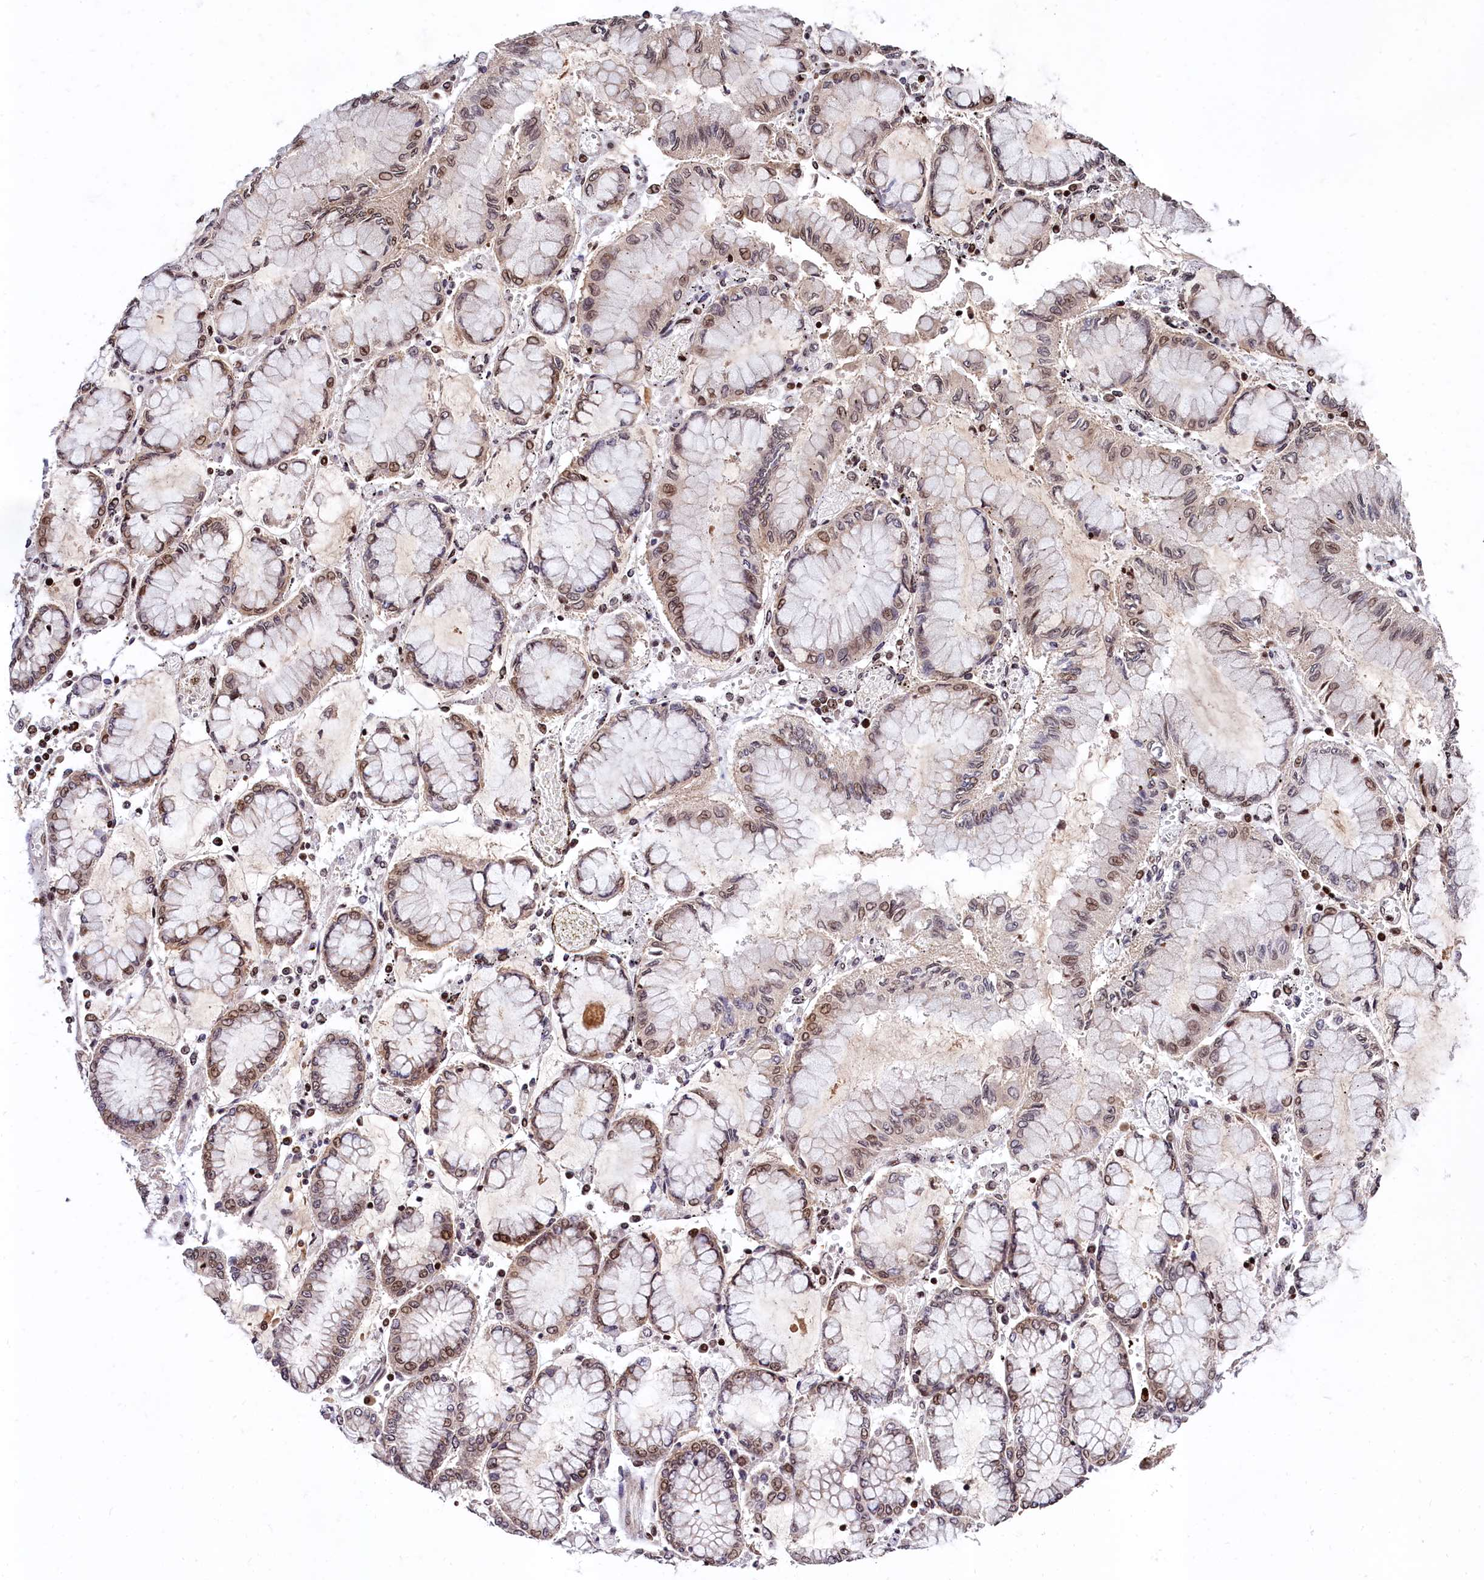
{"staining": {"intensity": "moderate", "quantity": "25%-75%", "location": "nuclear"}, "tissue": "stomach cancer", "cell_type": "Tumor cells", "image_type": "cancer", "snomed": [{"axis": "morphology", "description": "Adenocarcinoma, NOS"}, {"axis": "topography", "description": "Stomach"}], "caption": "An image of stomach cancer (adenocarcinoma) stained for a protein shows moderate nuclear brown staining in tumor cells.", "gene": "FAM217B", "patient": {"sex": "male", "age": 76}}